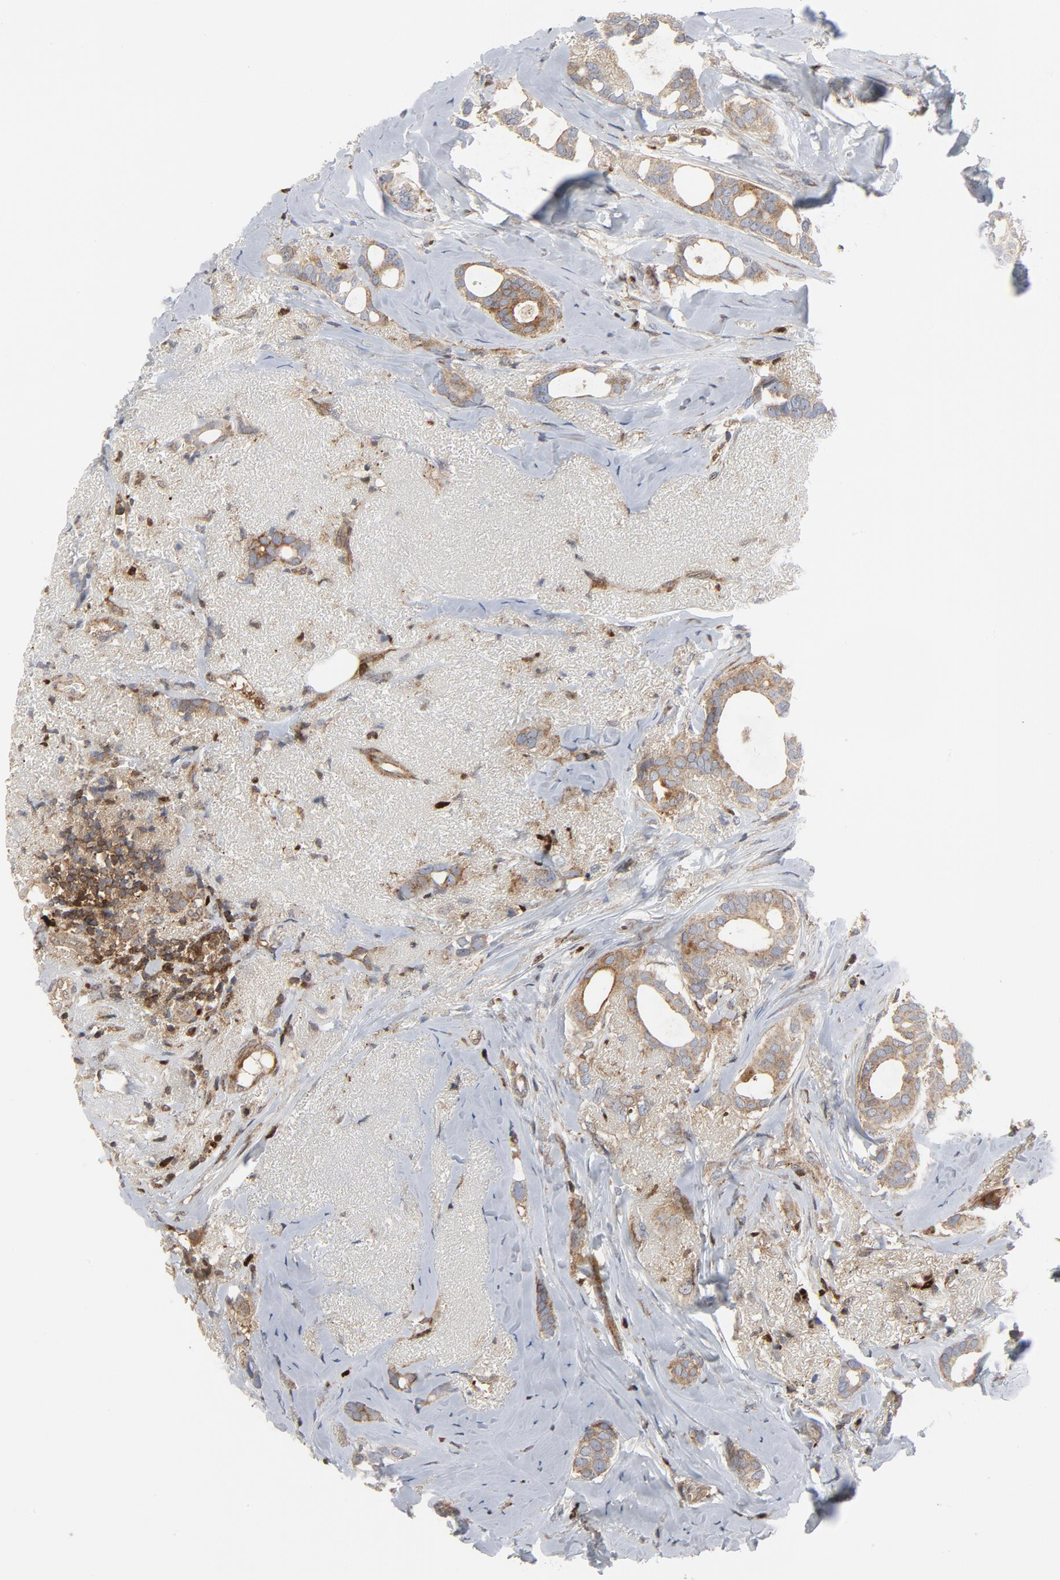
{"staining": {"intensity": "moderate", "quantity": ">75%", "location": "cytoplasmic/membranous"}, "tissue": "breast cancer", "cell_type": "Tumor cells", "image_type": "cancer", "snomed": [{"axis": "morphology", "description": "Duct carcinoma"}, {"axis": "topography", "description": "Breast"}], "caption": "Breast cancer (infiltrating ductal carcinoma) stained with immunohistochemistry reveals moderate cytoplasmic/membranous staining in about >75% of tumor cells.", "gene": "YES1", "patient": {"sex": "female", "age": 54}}